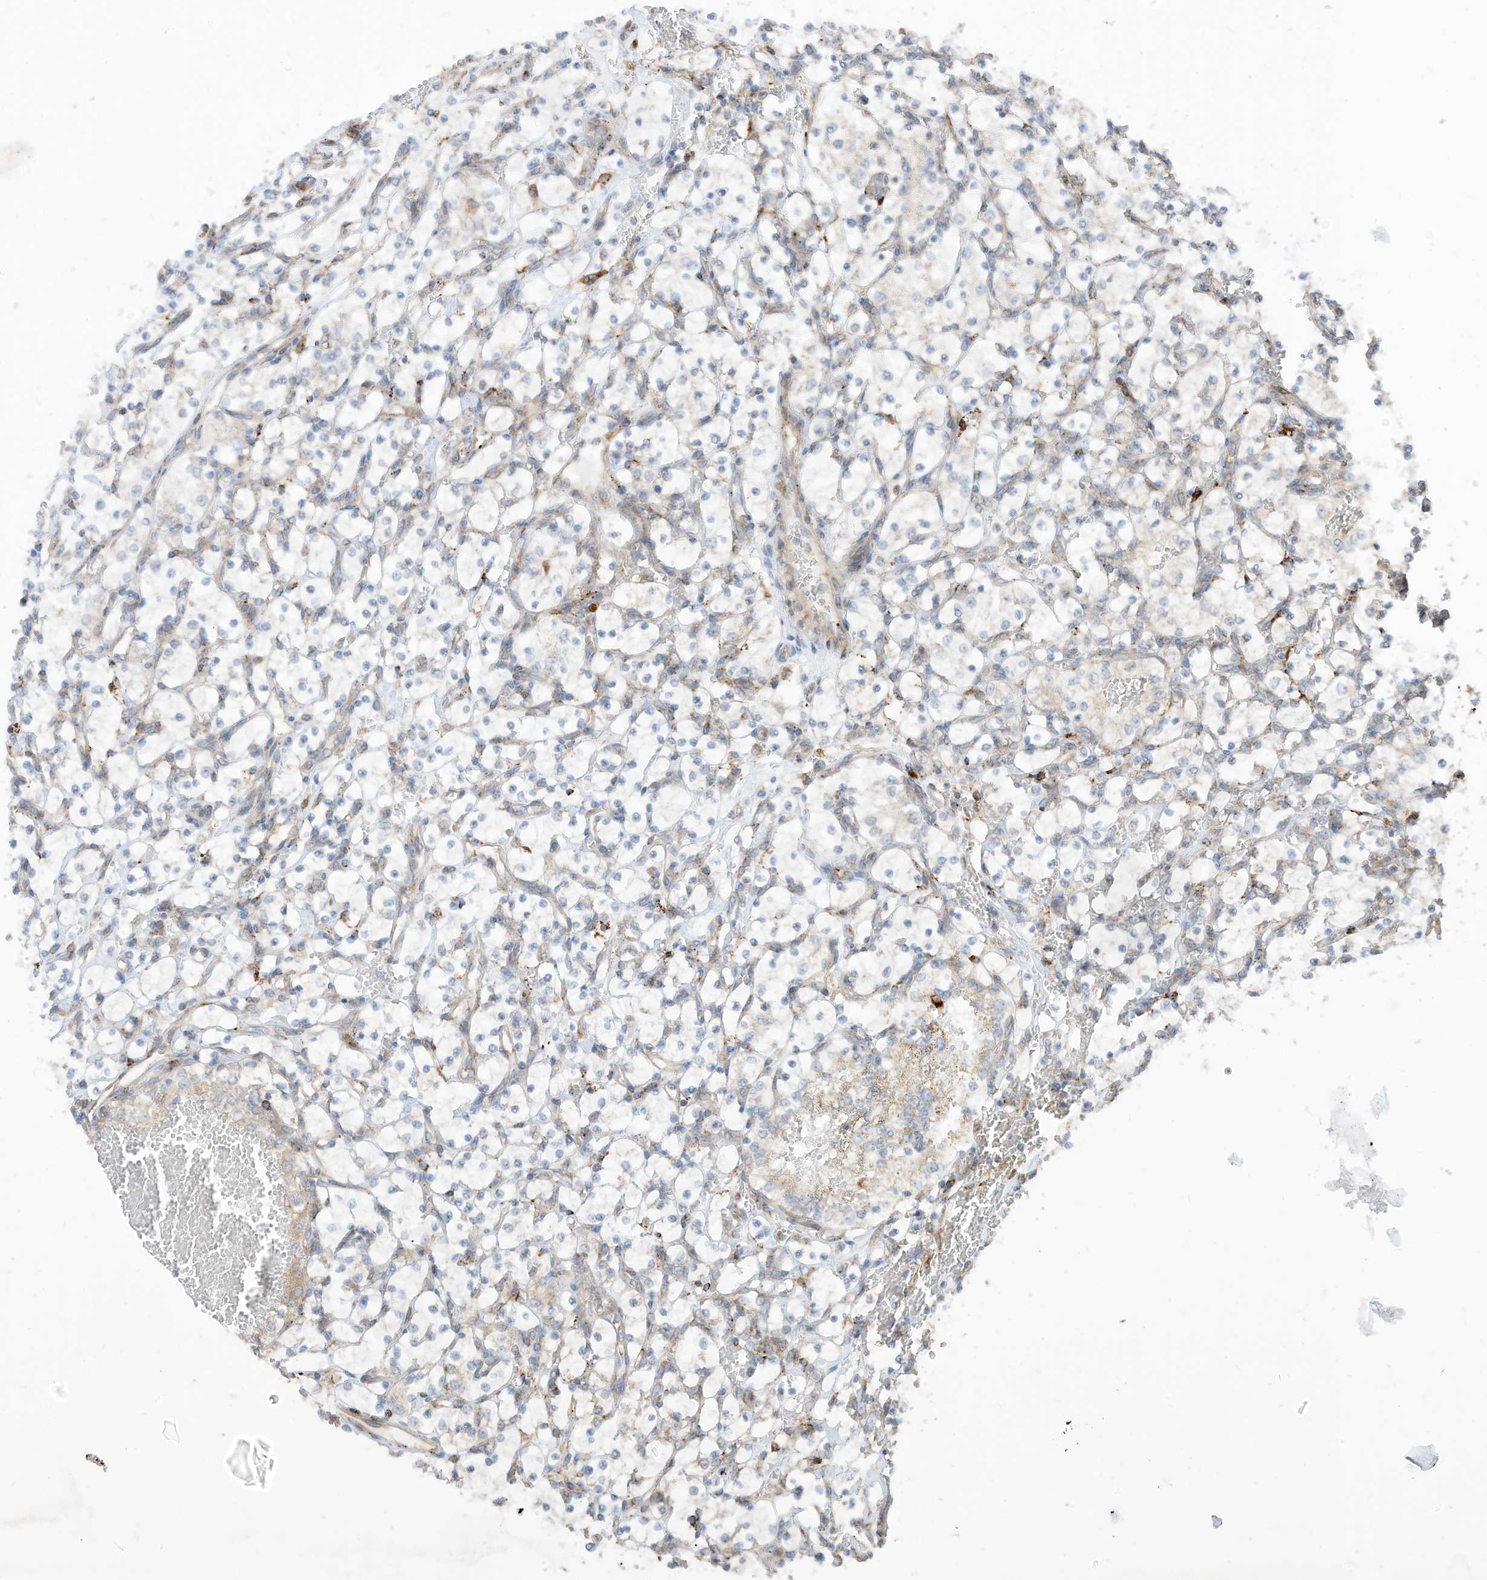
{"staining": {"intensity": "negative", "quantity": "none", "location": "none"}, "tissue": "renal cancer", "cell_type": "Tumor cells", "image_type": "cancer", "snomed": [{"axis": "morphology", "description": "Adenocarcinoma, NOS"}, {"axis": "topography", "description": "Kidney"}], "caption": "The image displays no staining of tumor cells in renal adenocarcinoma.", "gene": "TRNAU1AP", "patient": {"sex": "female", "age": 69}}